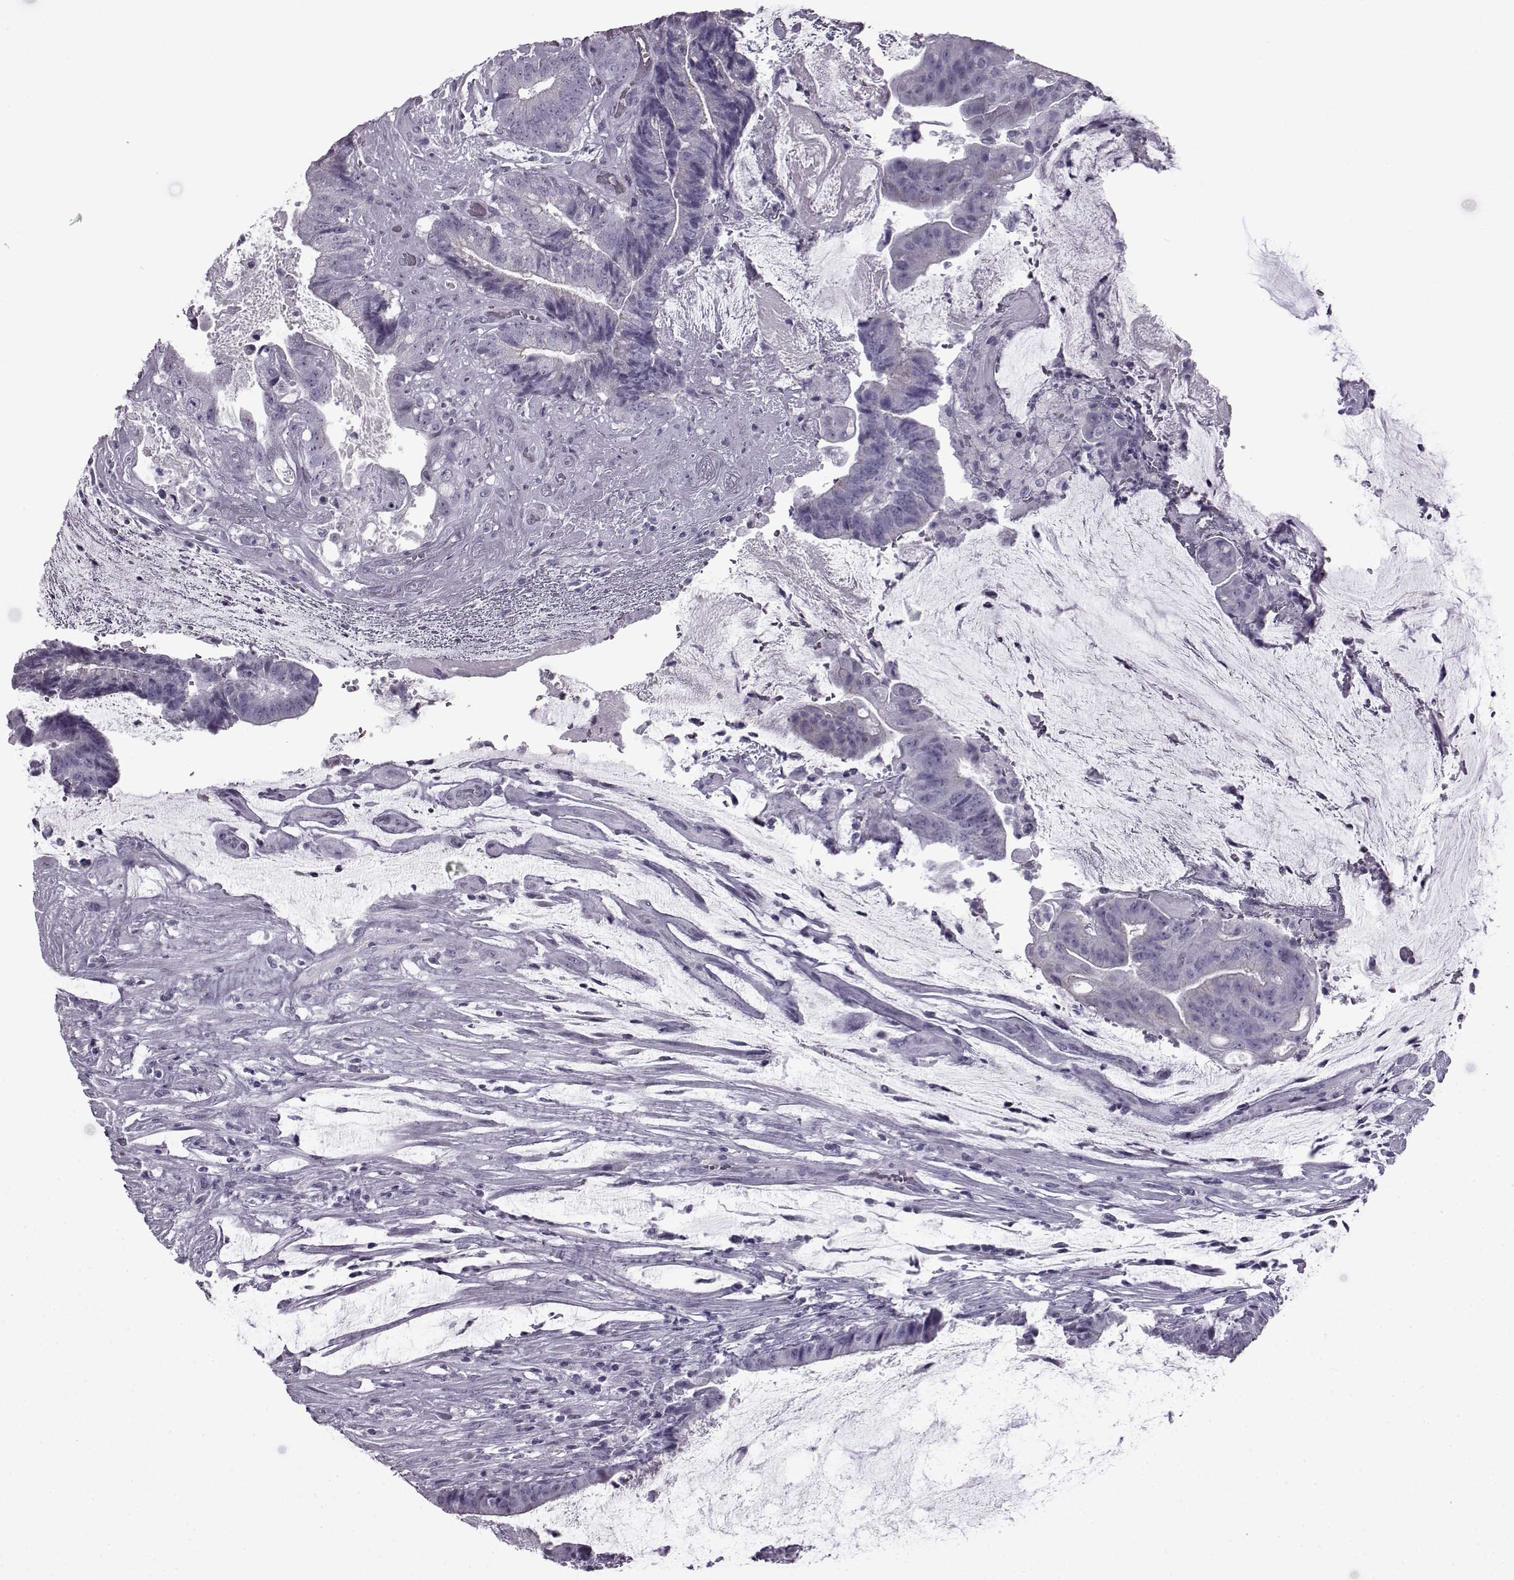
{"staining": {"intensity": "negative", "quantity": "none", "location": "none"}, "tissue": "colorectal cancer", "cell_type": "Tumor cells", "image_type": "cancer", "snomed": [{"axis": "morphology", "description": "Adenocarcinoma, NOS"}, {"axis": "topography", "description": "Colon"}], "caption": "An immunohistochemistry (IHC) micrograph of adenocarcinoma (colorectal) is shown. There is no staining in tumor cells of adenocarcinoma (colorectal).", "gene": "SLC28A2", "patient": {"sex": "female", "age": 43}}